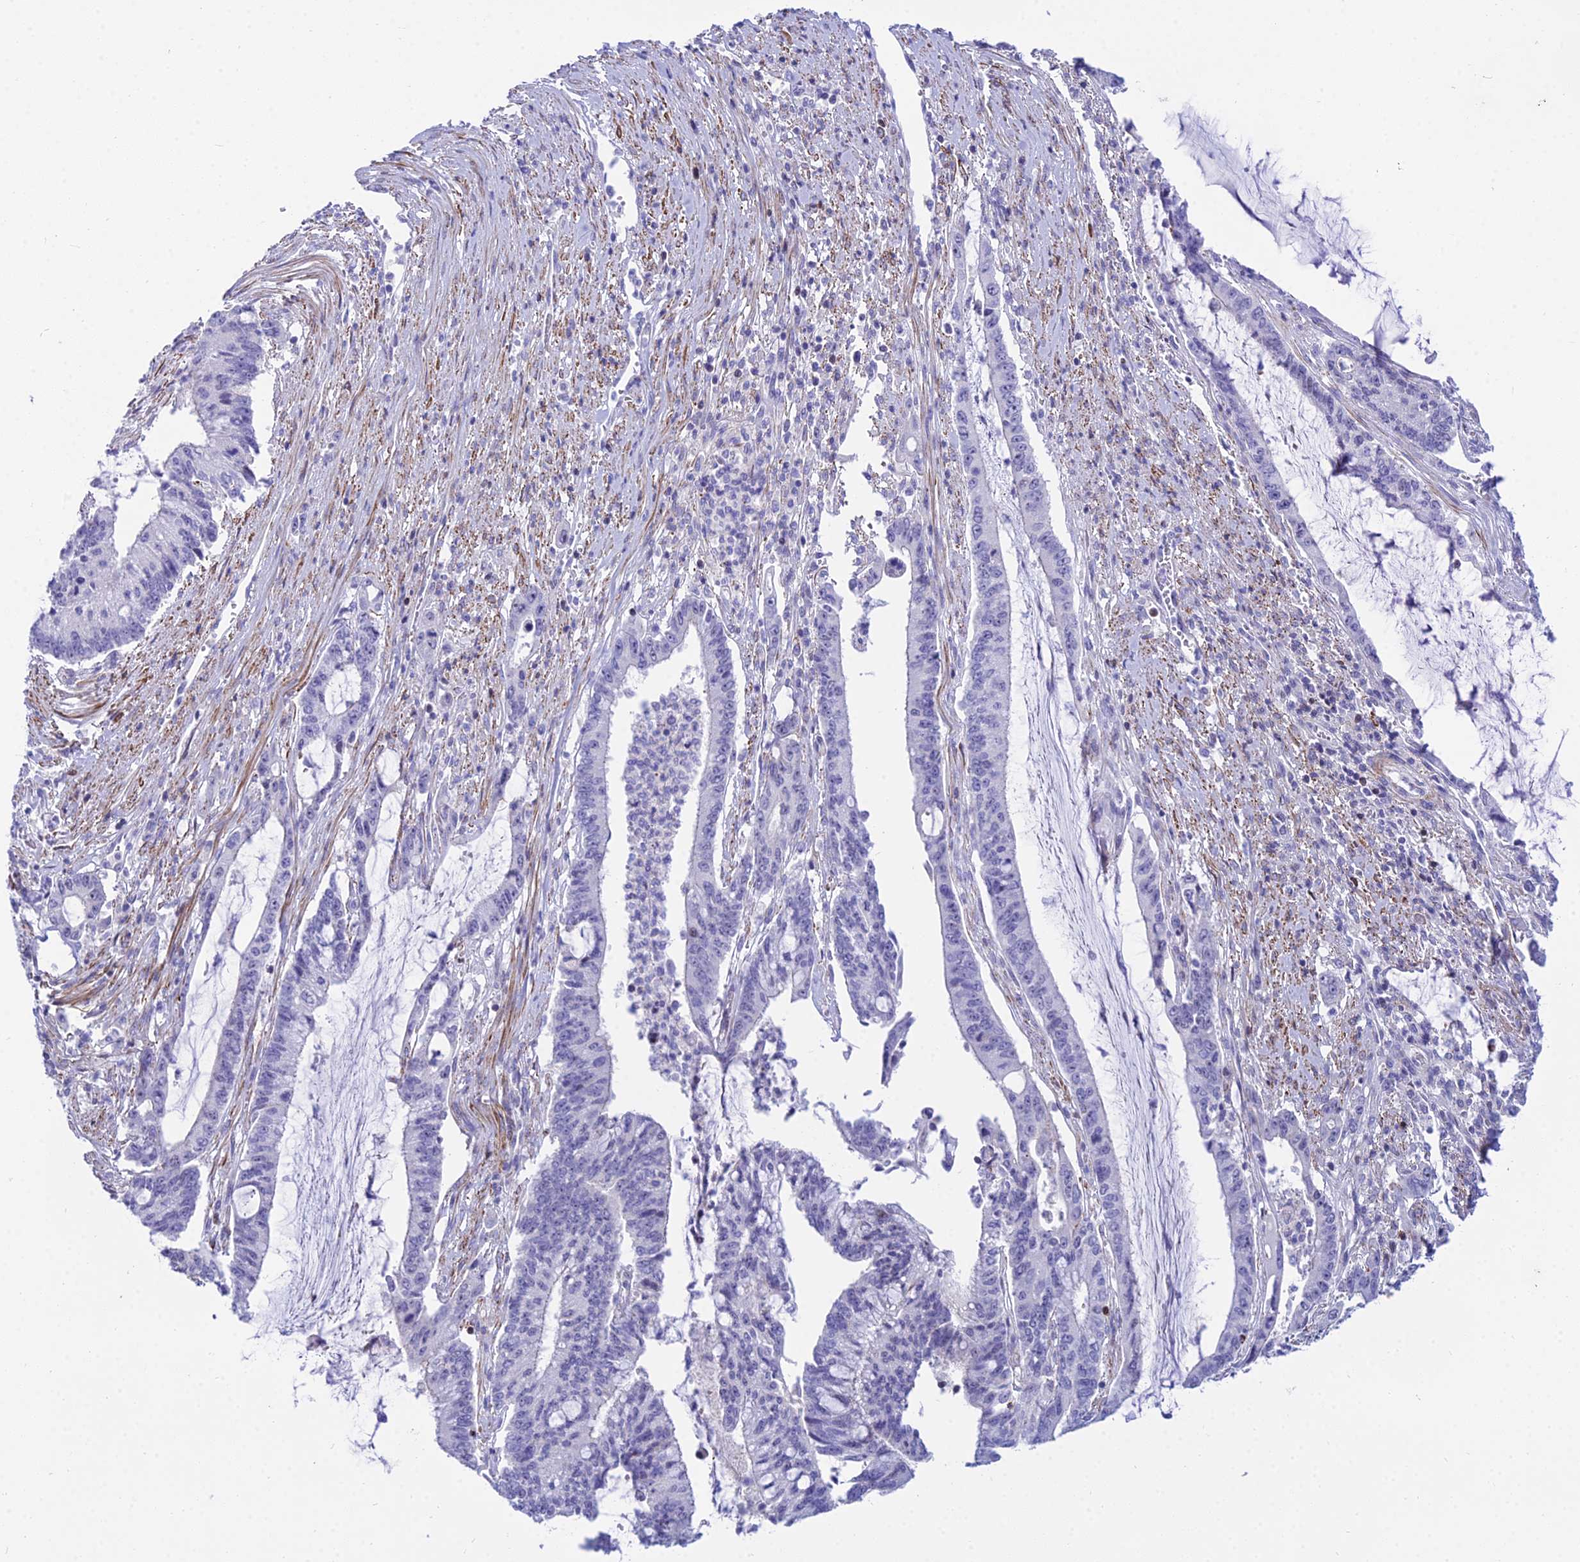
{"staining": {"intensity": "negative", "quantity": "none", "location": "none"}, "tissue": "pancreatic cancer", "cell_type": "Tumor cells", "image_type": "cancer", "snomed": [{"axis": "morphology", "description": "Adenocarcinoma, NOS"}, {"axis": "topography", "description": "Pancreas"}], "caption": "Tumor cells are negative for brown protein staining in pancreatic adenocarcinoma.", "gene": "DLX1", "patient": {"sex": "female", "age": 50}}